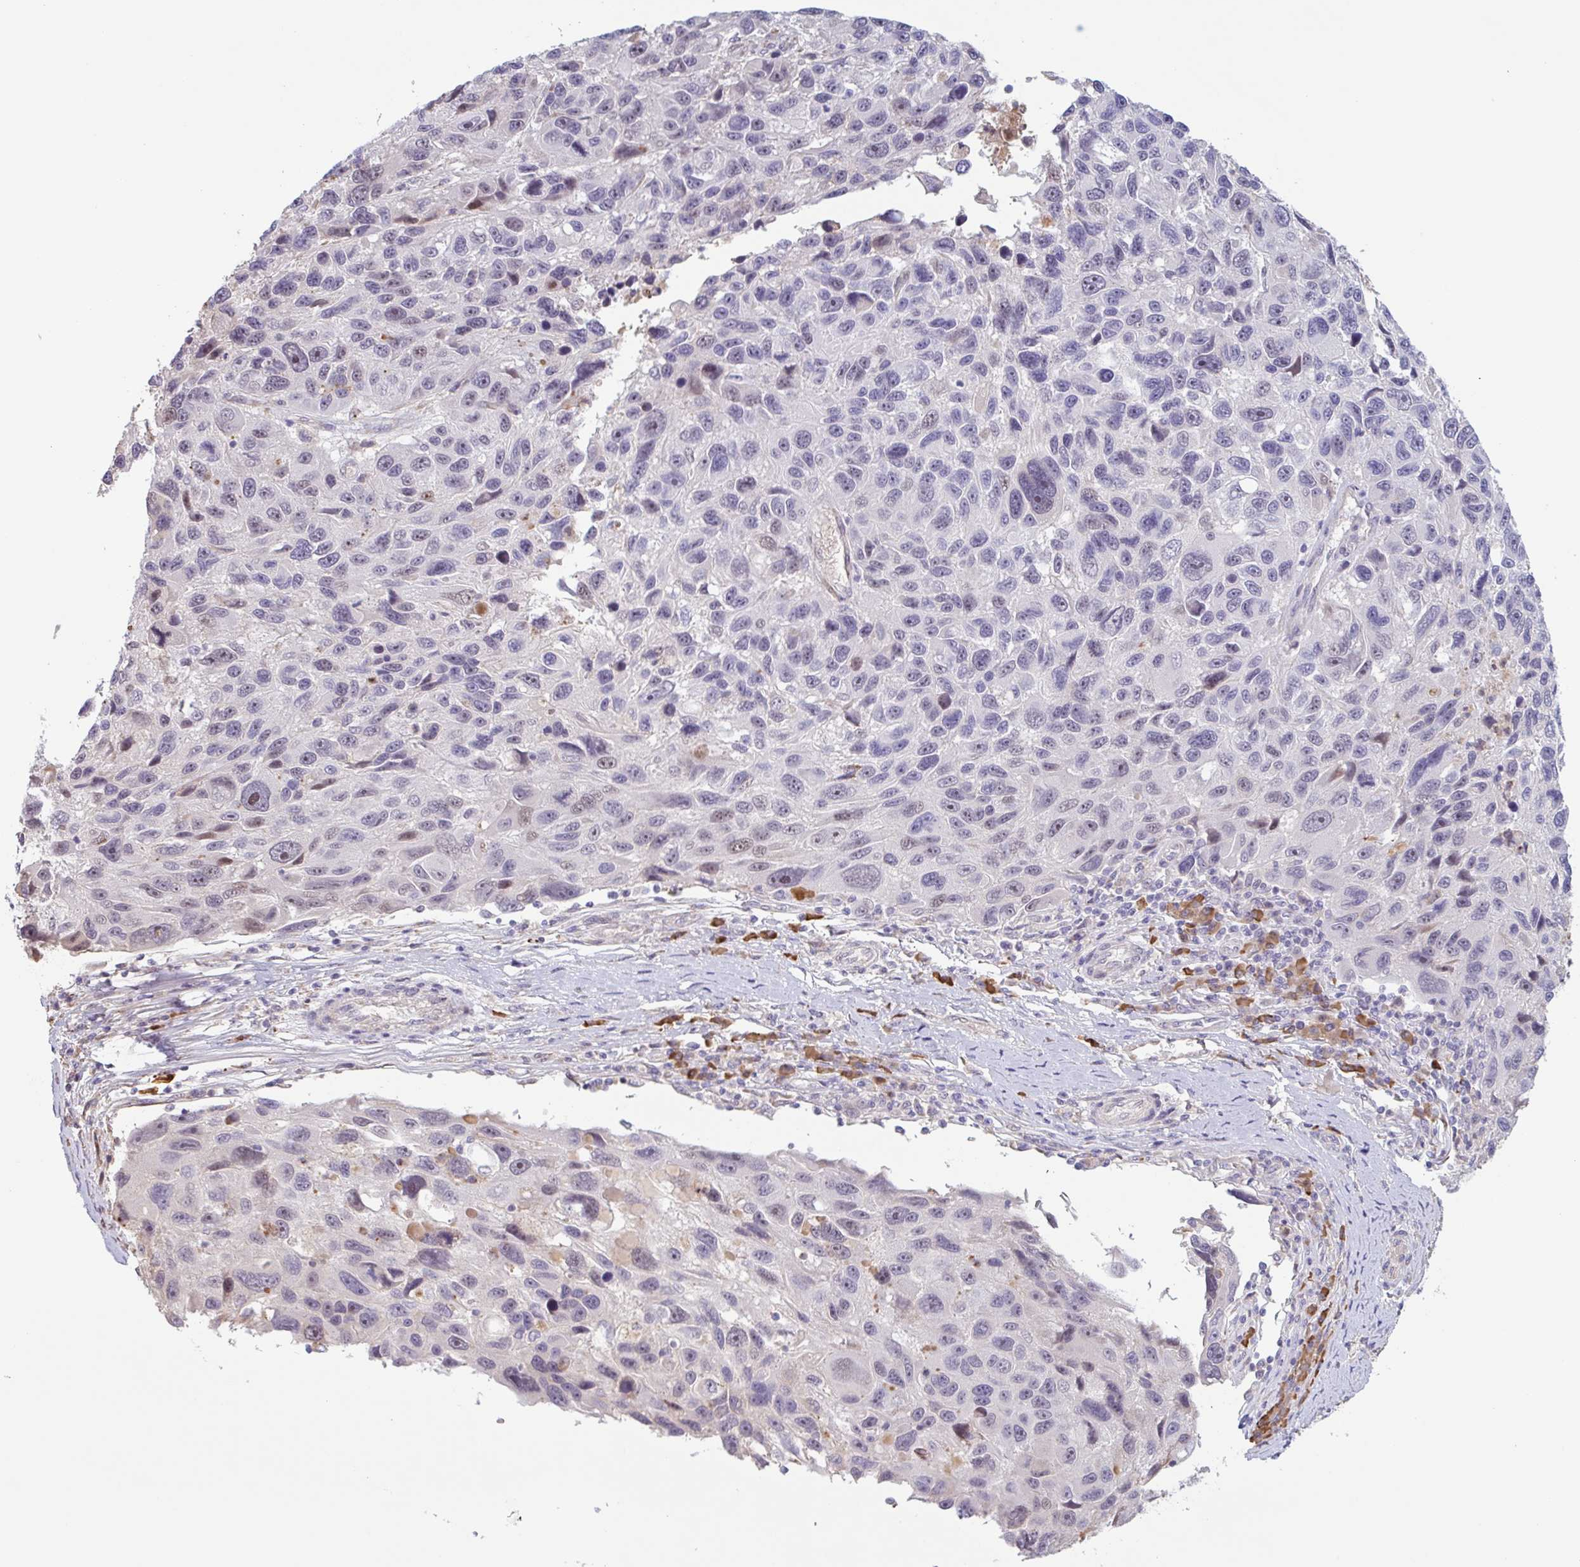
{"staining": {"intensity": "weak", "quantity": "<25%", "location": "nuclear"}, "tissue": "melanoma", "cell_type": "Tumor cells", "image_type": "cancer", "snomed": [{"axis": "morphology", "description": "Malignant melanoma, NOS"}, {"axis": "topography", "description": "Skin"}], "caption": "Photomicrograph shows no protein expression in tumor cells of melanoma tissue.", "gene": "TAF1D", "patient": {"sex": "male", "age": 53}}